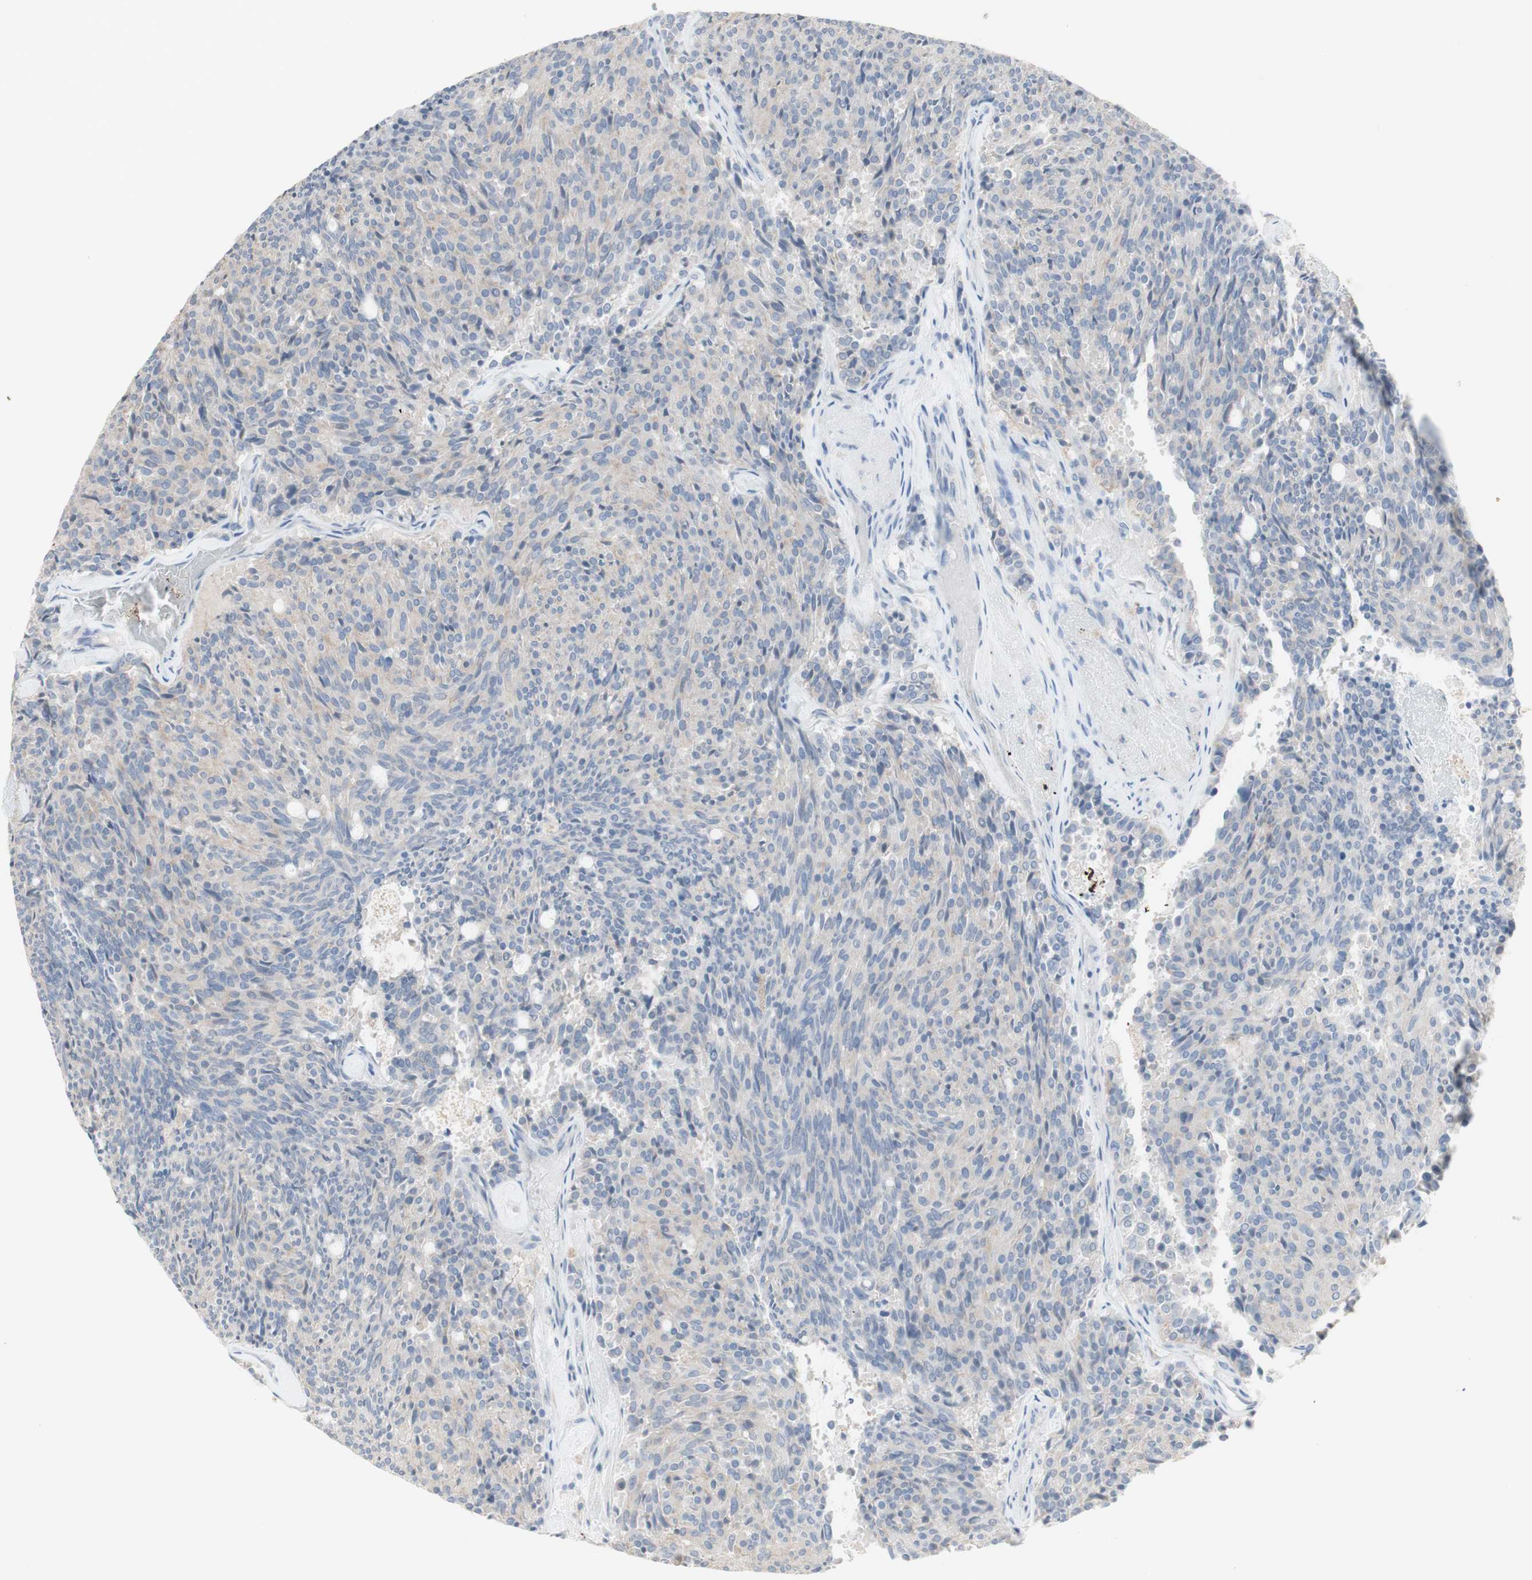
{"staining": {"intensity": "negative", "quantity": "none", "location": "none"}, "tissue": "carcinoid", "cell_type": "Tumor cells", "image_type": "cancer", "snomed": [{"axis": "morphology", "description": "Carcinoid, malignant, NOS"}, {"axis": "topography", "description": "Pancreas"}], "caption": "This is an immunohistochemistry (IHC) image of human carcinoid. There is no expression in tumor cells.", "gene": "ATP6V1B1", "patient": {"sex": "female", "age": 54}}